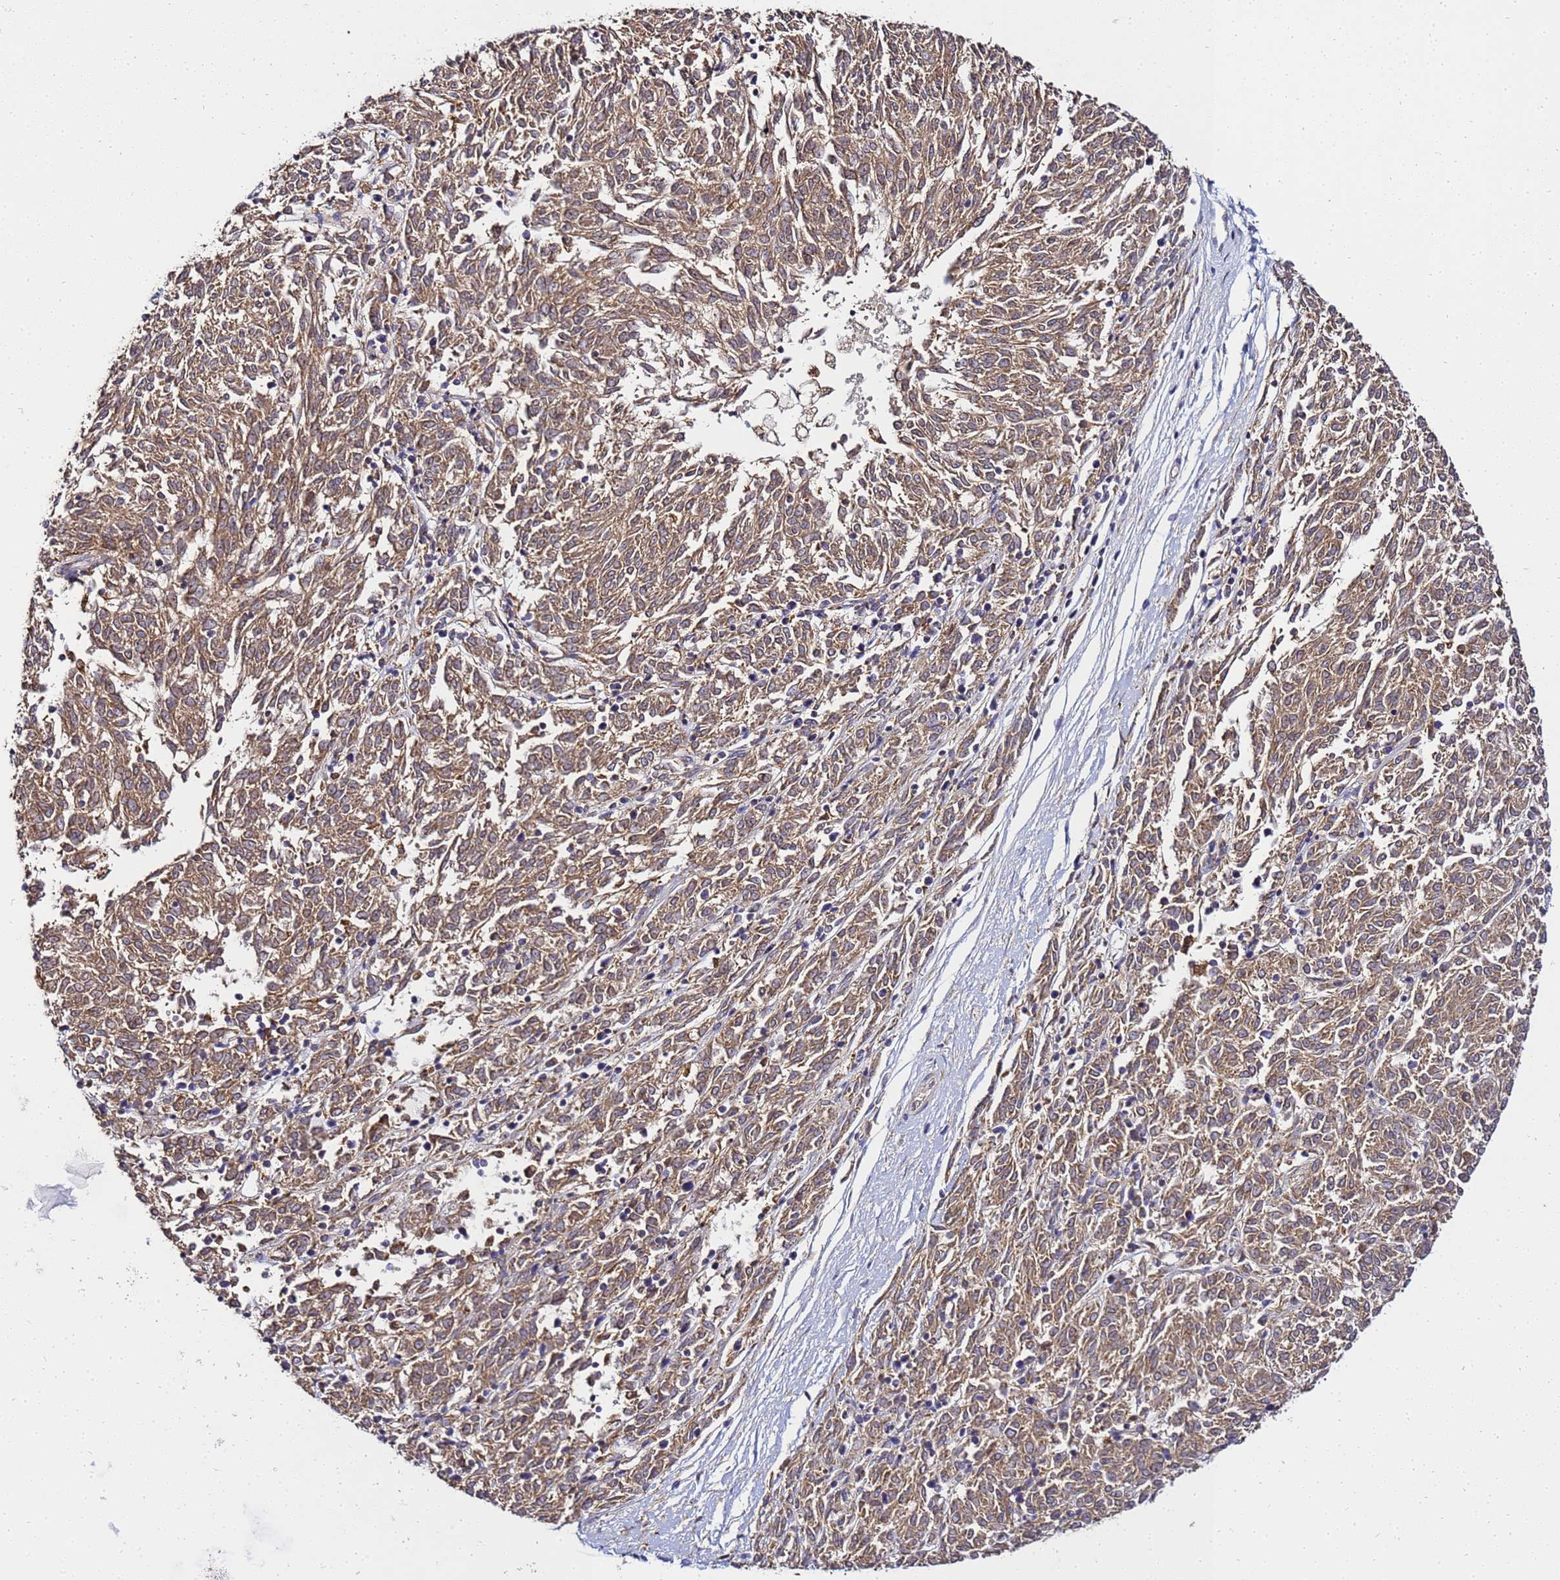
{"staining": {"intensity": "moderate", "quantity": ">75%", "location": "cytoplasmic/membranous"}, "tissue": "melanoma", "cell_type": "Tumor cells", "image_type": "cancer", "snomed": [{"axis": "morphology", "description": "Malignant melanoma, NOS"}, {"axis": "topography", "description": "Skin"}], "caption": "A photomicrograph of malignant melanoma stained for a protein demonstrates moderate cytoplasmic/membranous brown staining in tumor cells.", "gene": "ADPGK", "patient": {"sex": "female", "age": 72}}